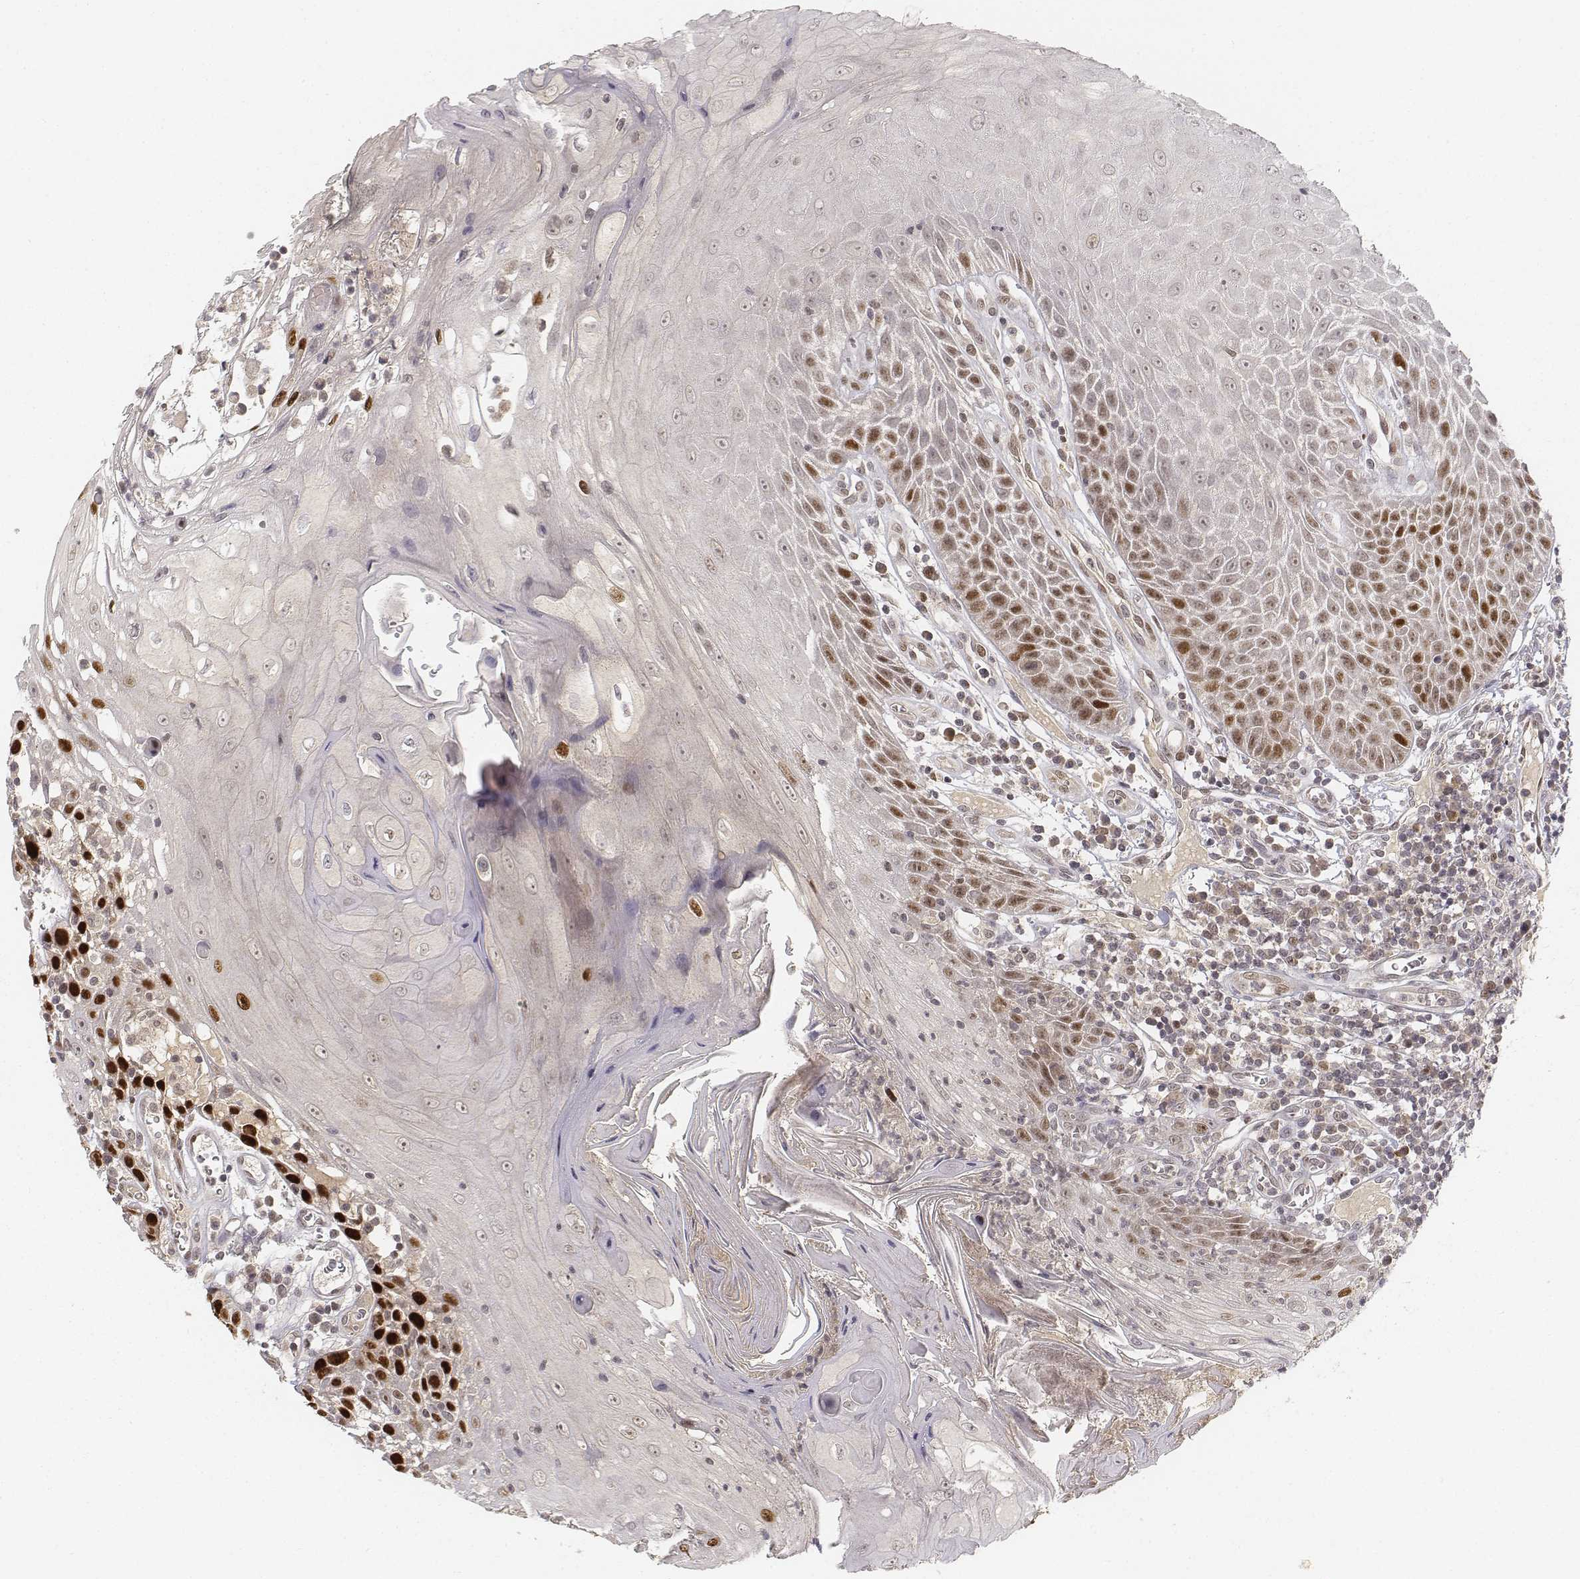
{"staining": {"intensity": "strong", "quantity": "25%-75%", "location": "nuclear"}, "tissue": "head and neck cancer", "cell_type": "Tumor cells", "image_type": "cancer", "snomed": [{"axis": "morphology", "description": "Squamous cell carcinoma, NOS"}, {"axis": "topography", "description": "Head-Neck"}], "caption": "The photomicrograph exhibits staining of head and neck squamous cell carcinoma, revealing strong nuclear protein positivity (brown color) within tumor cells. (DAB (3,3'-diaminobenzidine) = brown stain, brightfield microscopy at high magnification).", "gene": "FANCD2", "patient": {"sex": "male", "age": 52}}